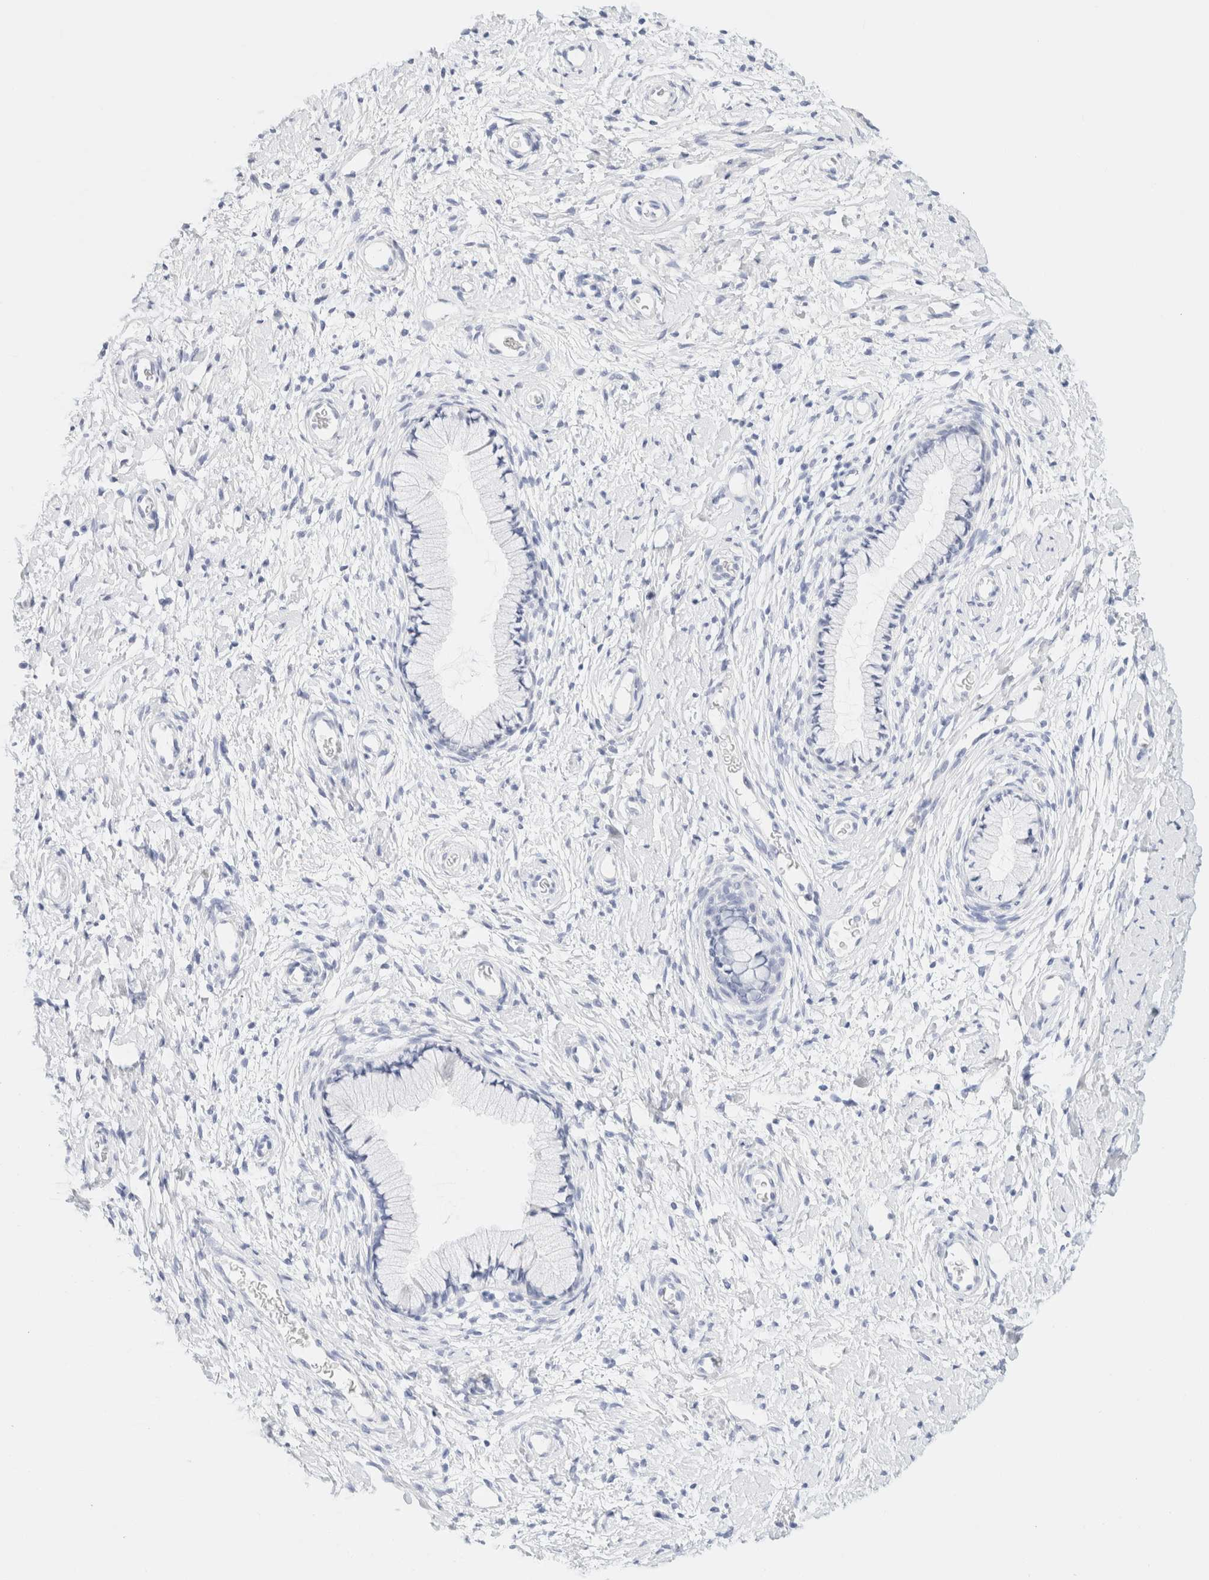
{"staining": {"intensity": "negative", "quantity": "none", "location": "none"}, "tissue": "cervix", "cell_type": "Glandular cells", "image_type": "normal", "snomed": [{"axis": "morphology", "description": "Normal tissue, NOS"}, {"axis": "topography", "description": "Cervix"}], "caption": "The image reveals no significant expression in glandular cells of cervix. (DAB immunohistochemistry with hematoxylin counter stain).", "gene": "DPYS", "patient": {"sex": "female", "age": 72}}